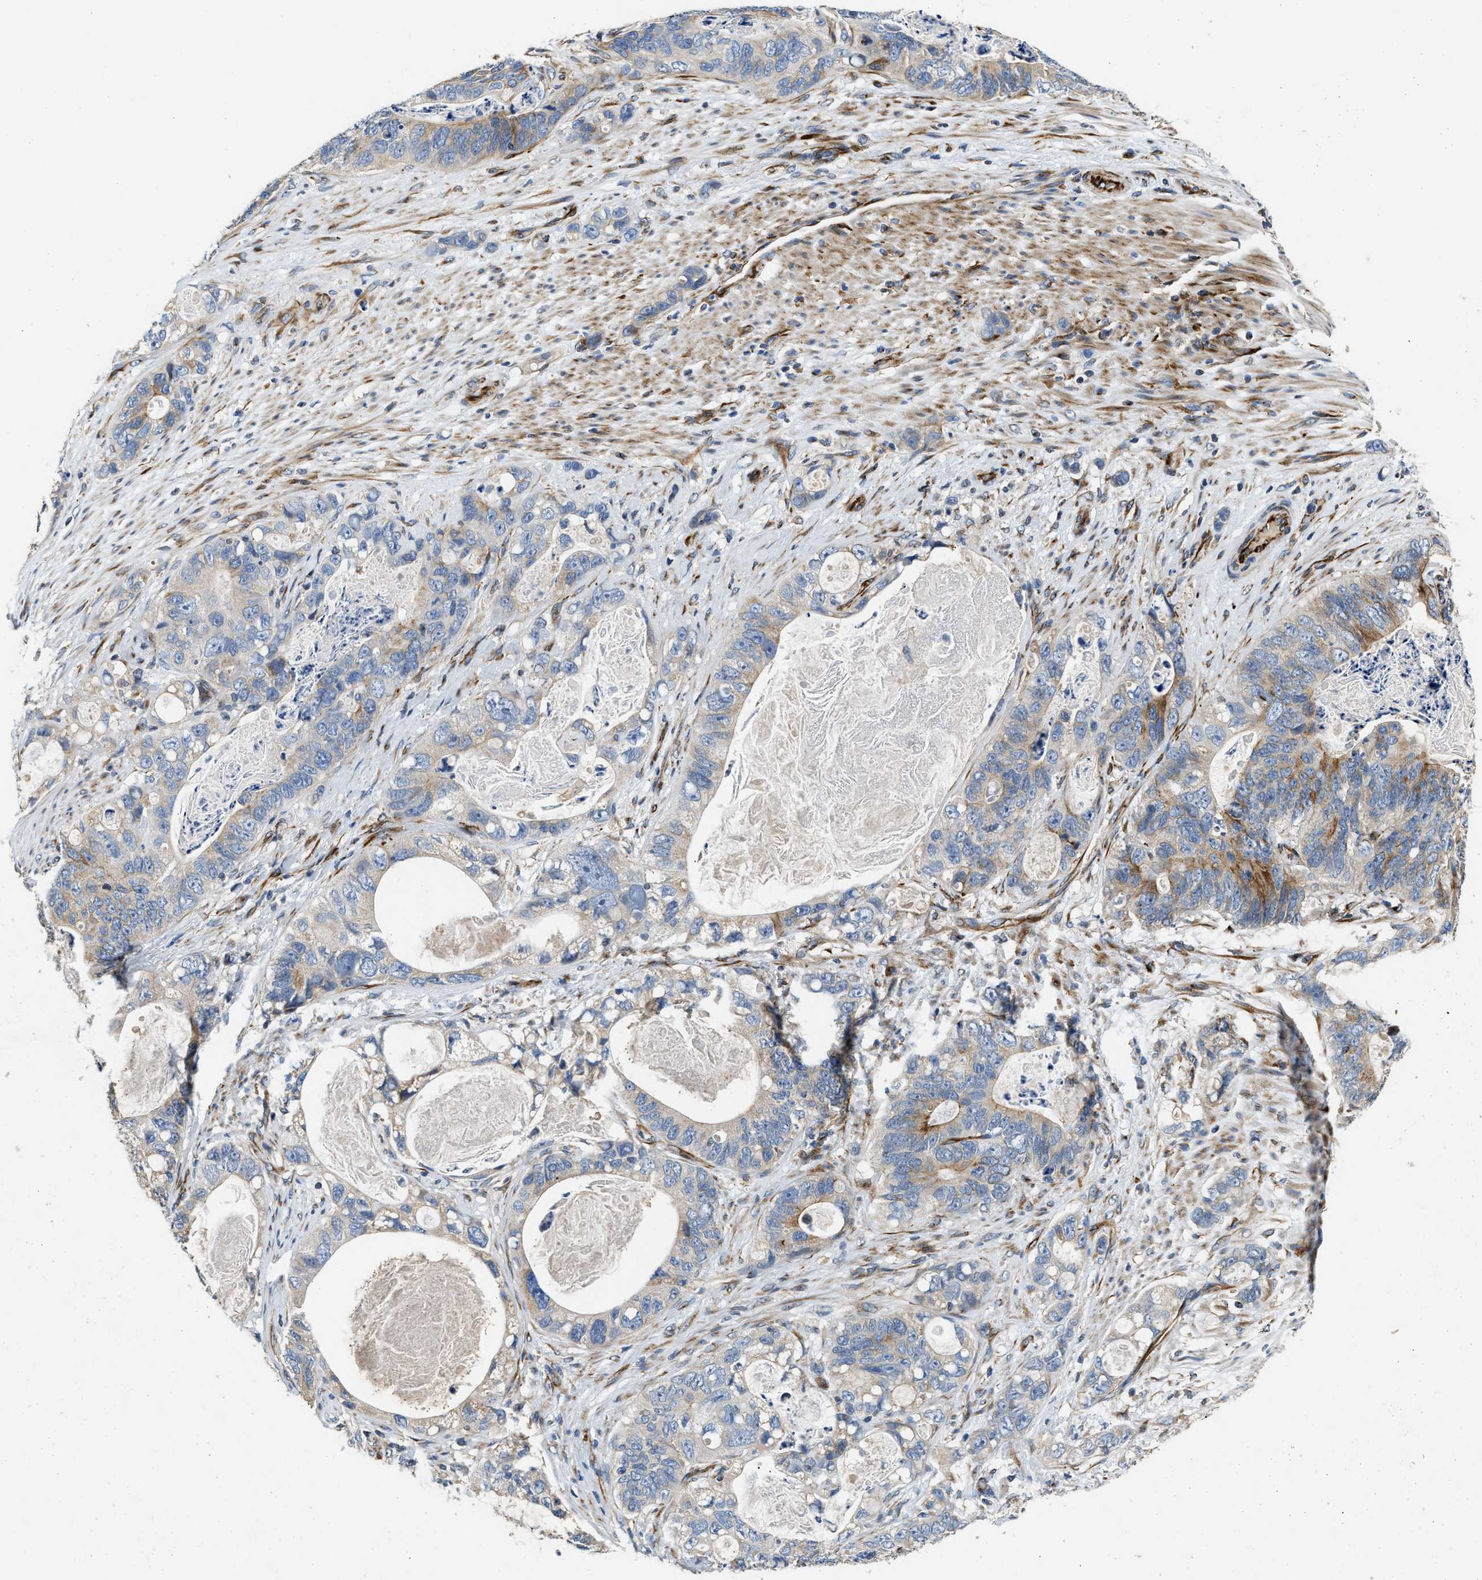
{"staining": {"intensity": "moderate", "quantity": "<25%", "location": "cytoplasmic/membranous"}, "tissue": "stomach cancer", "cell_type": "Tumor cells", "image_type": "cancer", "snomed": [{"axis": "morphology", "description": "Normal tissue, NOS"}, {"axis": "morphology", "description": "Adenocarcinoma, NOS"}, {"axis": "topography", "description": "Stomach"}], "caption": "Brown immunohistochemical staining in human stomach adenocarcinoma reveals moderate cytoplasmic/membranous positivity in about <25% of tumor cells.", "gene": "IL17RC", "patient": {"sex": "female", "age": 89}}